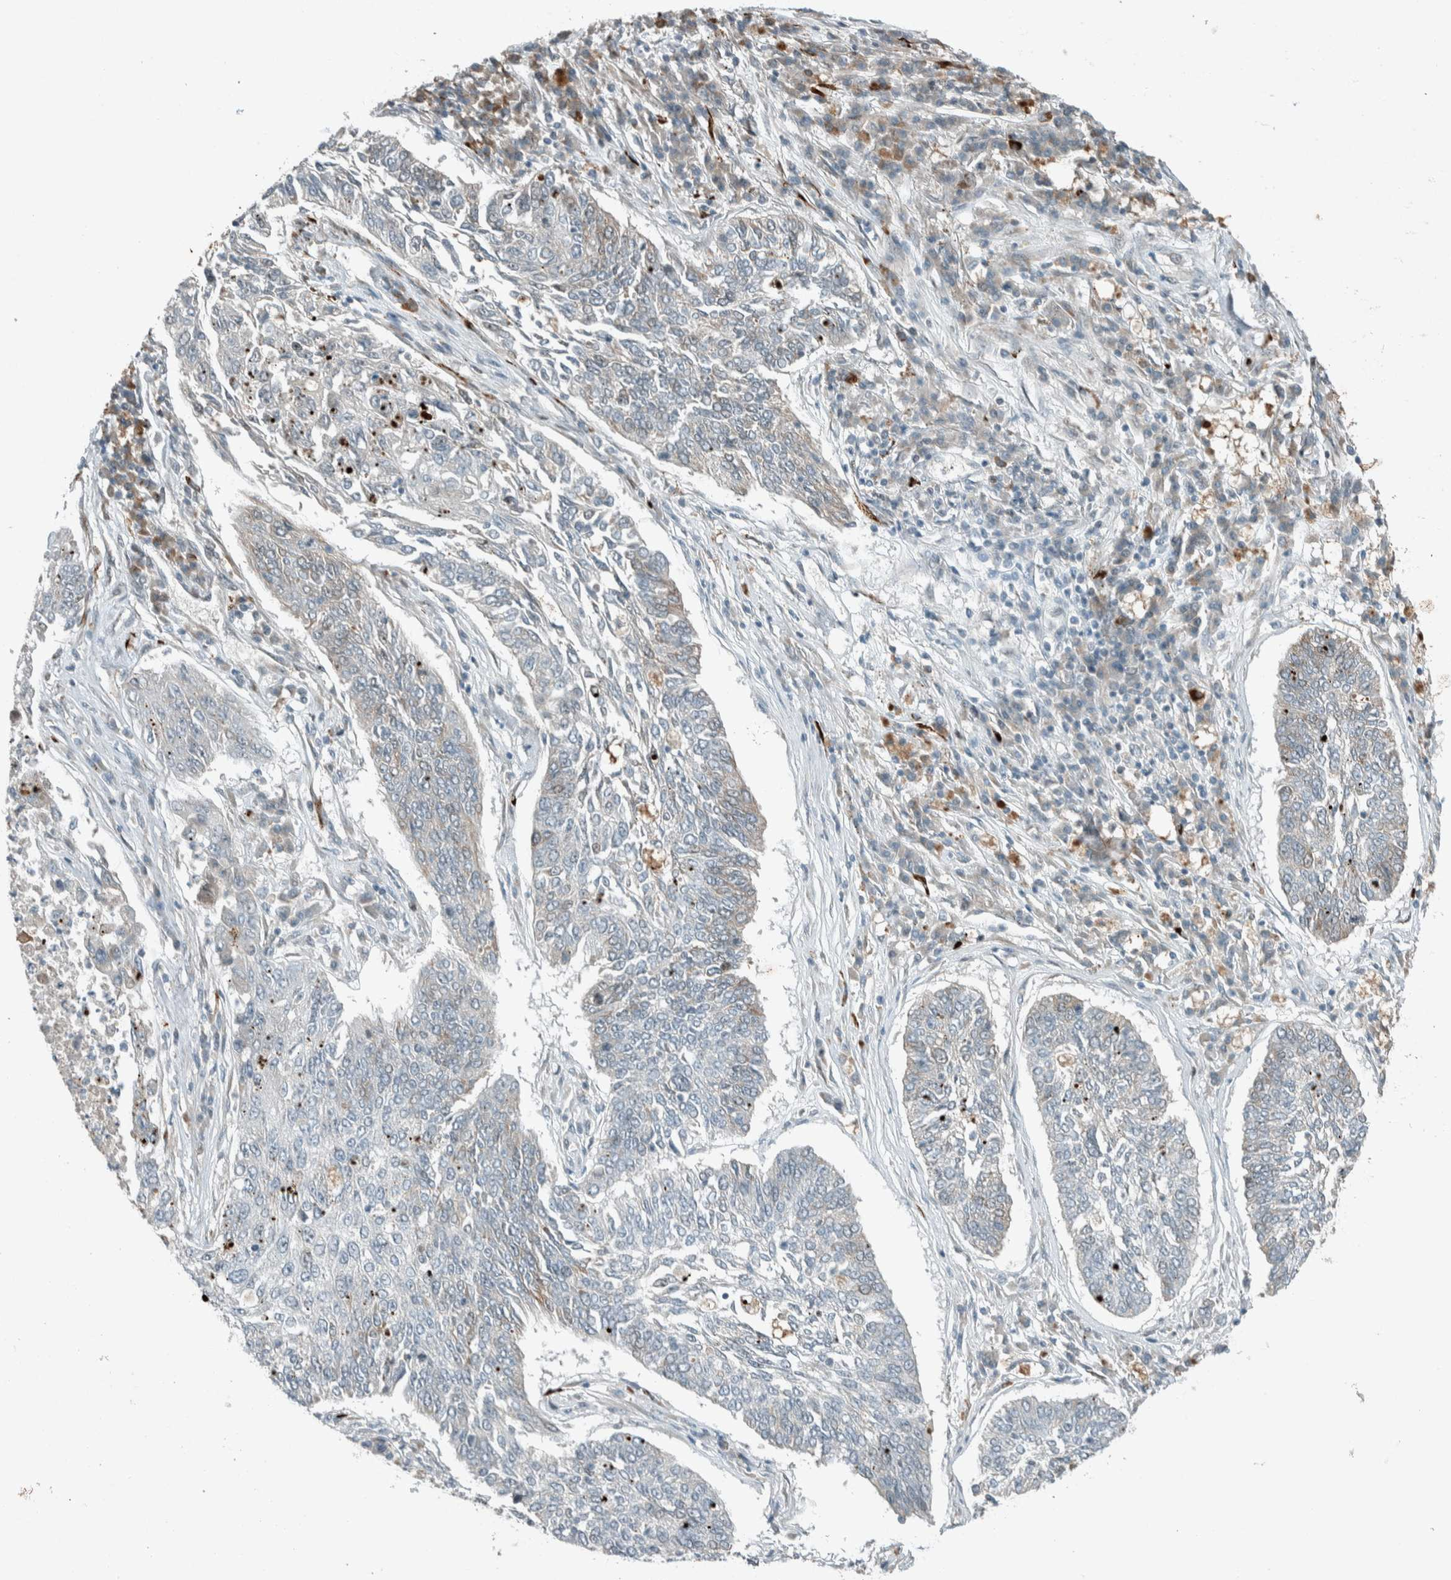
{"staining": {"intensity": "negative", "quantity": "none", "location": "none"}, "tissue": "lung cancer", "cell_type": "Tumor cells", "image_type": "cancer", "snomed": [{"axis": "morphology", "description": "Normal tissue, NOS"}, {"axis": "morphology", "description": "Squamous cell carcinoma, NOS"}, {"axis": "topography", "description": "Cartilage tissue"}, {"axis": "topography", "description": "Bronchus"}, {"axis": "topography", "description": "Lung"}], "caption": "Tumor cells are negative for protein expression in human lung cancer (squamous cell carcinoma). The staining was performed using DAB to visualize the protein expression in brown, while the nuclei were stained in blue with hematoxylin (Magnification: 20x).", "gene": "CERCAM", "patient": {"sex": "female", "age": 49}}